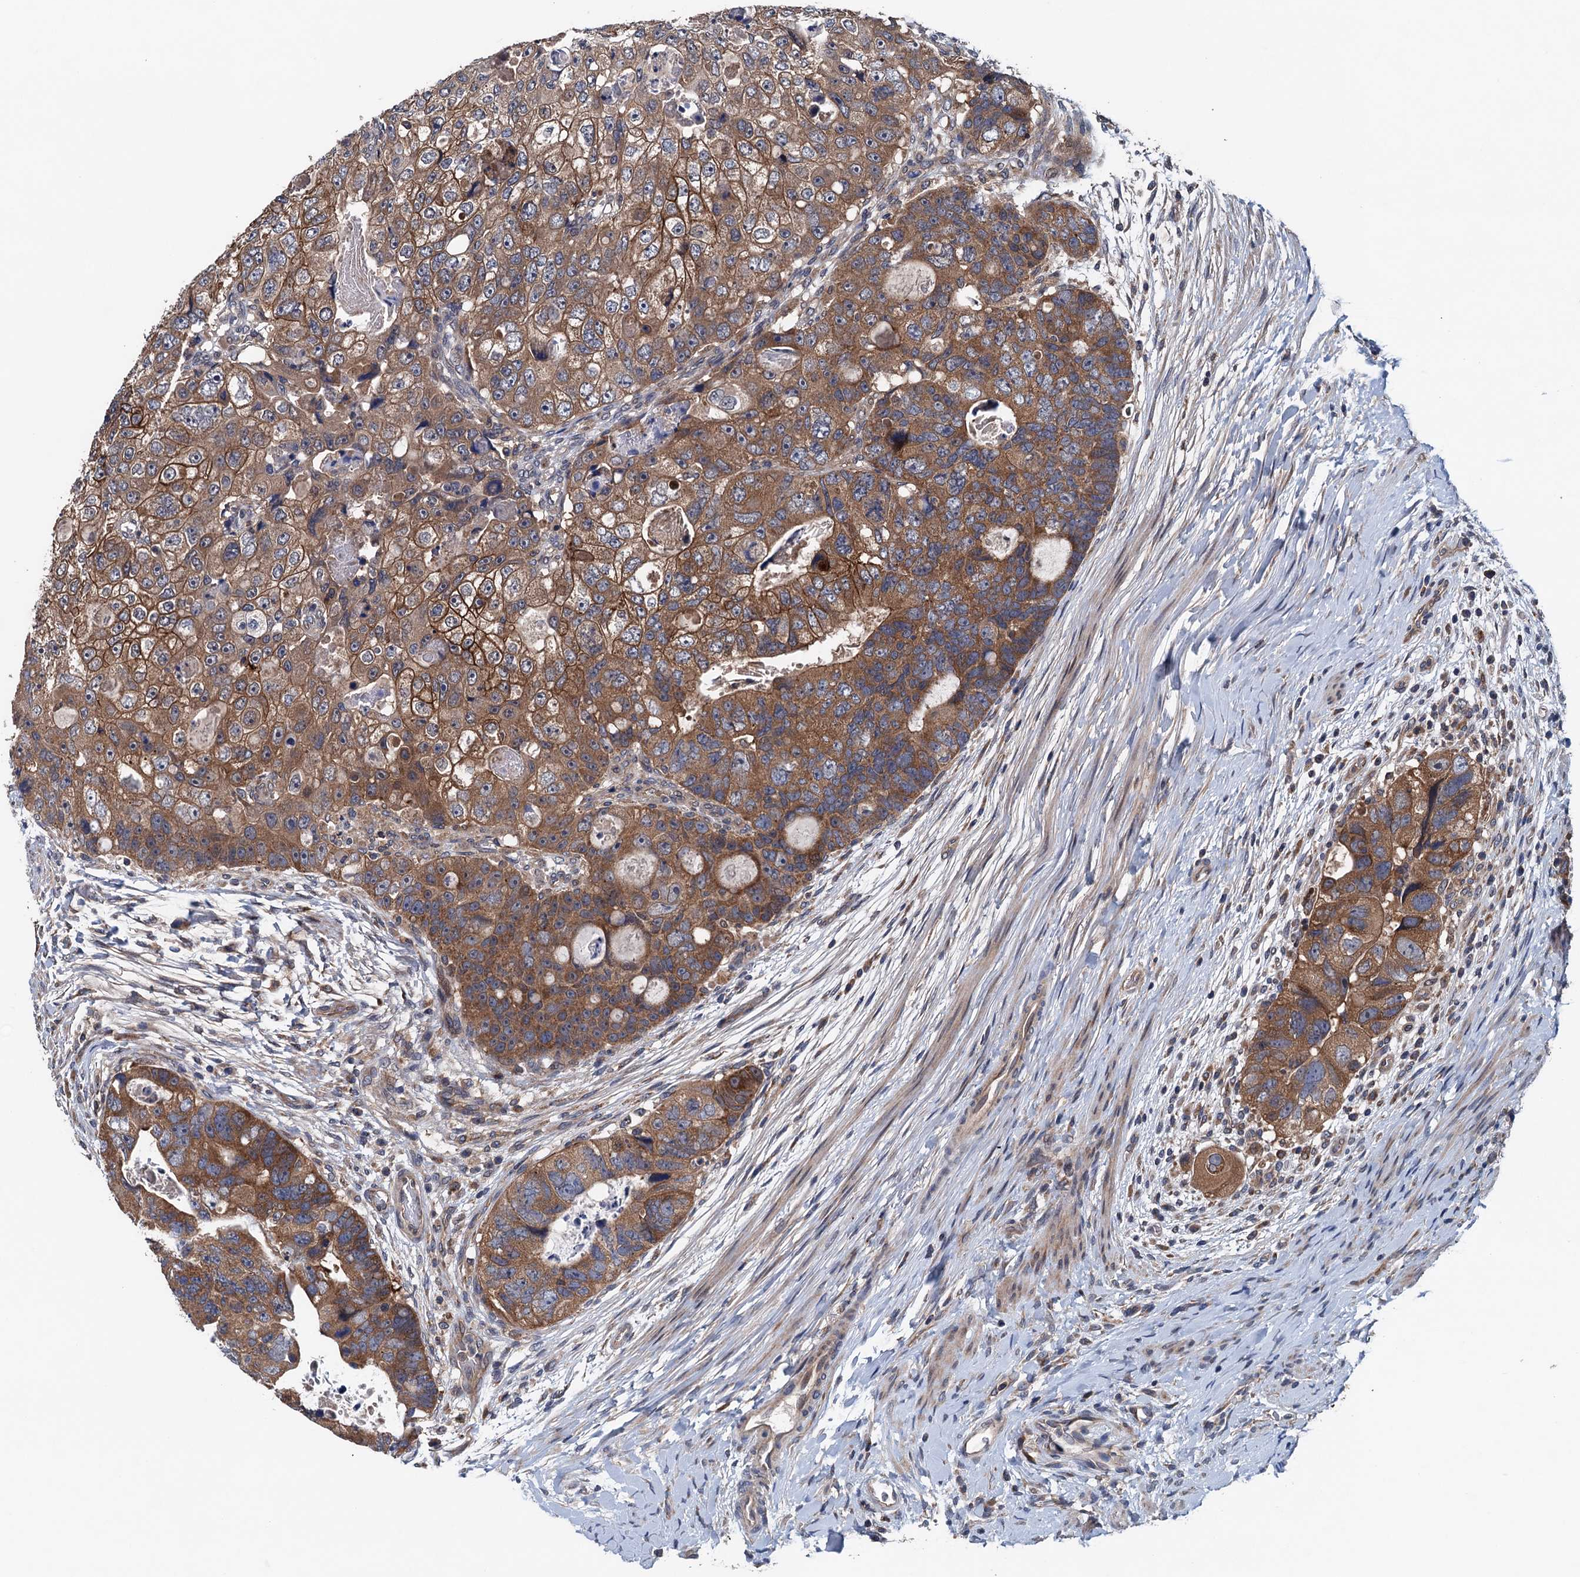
{"staining": {"intensity": "strong", "quantity": ">75%", "location": "cytoplasmic/membranous"}, "tissue": "colorectal cancer", "cell_type": "Tumor cells", "image_type": "cancer", "snomed": [{"axis": "morphology", "description": "Adenocarcinoma, NOS"}, {"axis": "topography", "description": "Rectum"}], "caption": "Protein analysis of colorectal cancer tissue exhibits strong cytoplasmic/membranous expression in approximately >75% of tumor cells. (brown staining indicates protein expression, while blue staining denotes nuclei).", "gene": "BLTP3B", "patient": {"sex": "male", "age": 59}}